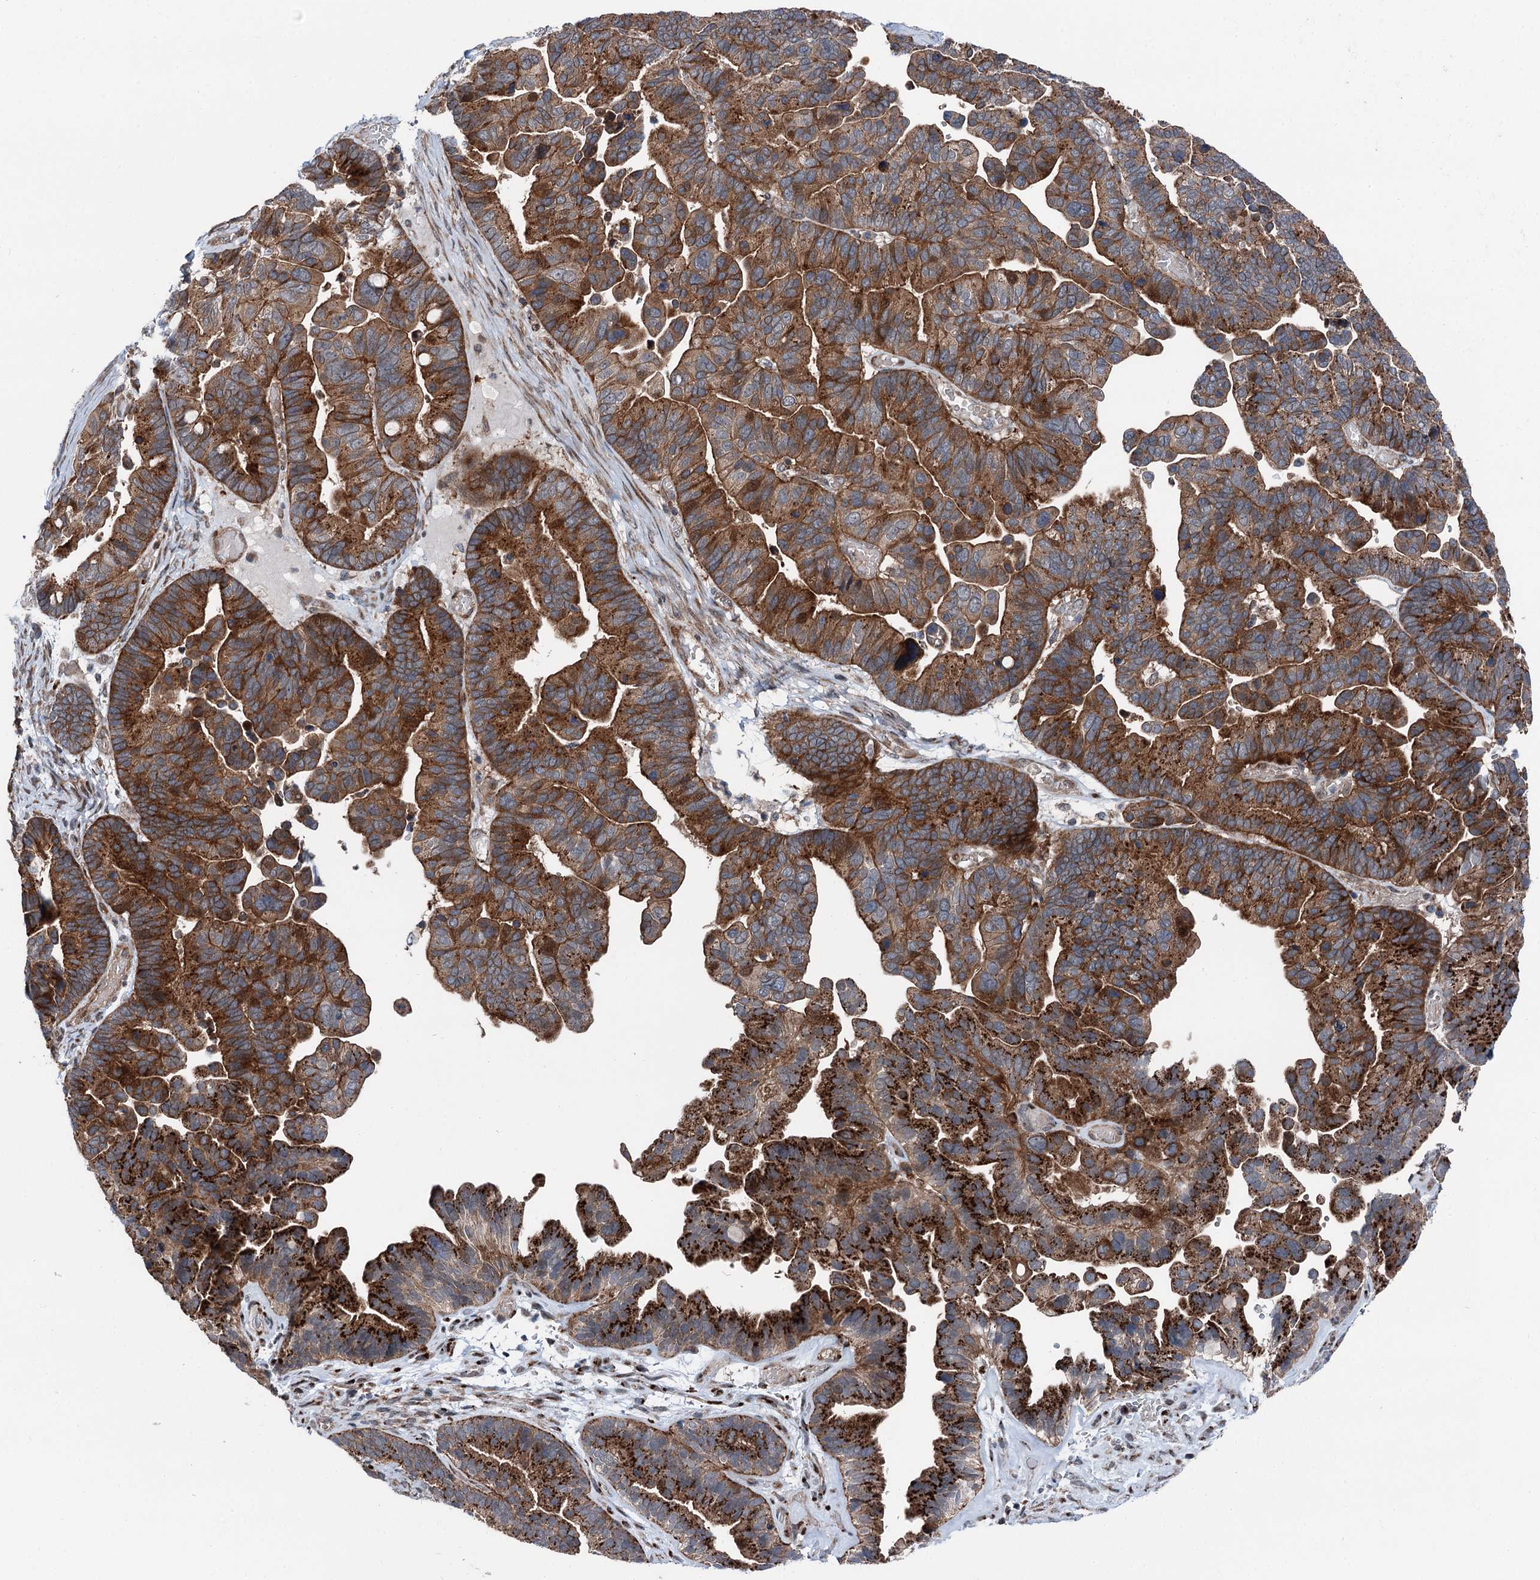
{"staining": {"intensity": "strong", "quantity": ">75%", "location": "cytoplasmic/membranous"}, "tissue": "ovarian cancer", "cell_type": "Tumor cells", "image_type": "cancer", "snomed": [{"axis": "morphology", "description": "Cystadenocarcinoma, serous, NOS"}, {"axis": "topography", "description": "Ovary"}], "caption": "This micrograph displays ovarian serous cystadenocarcinoma stained with immunohistochemistry to label a protein in brown. The cytoplasmic/membranous of tumor cells show strong positivity for the protein. Nuclei are counter-stained blue.", "gene": "POLR1D", "patient": {"sex": "female", "age": 56}}